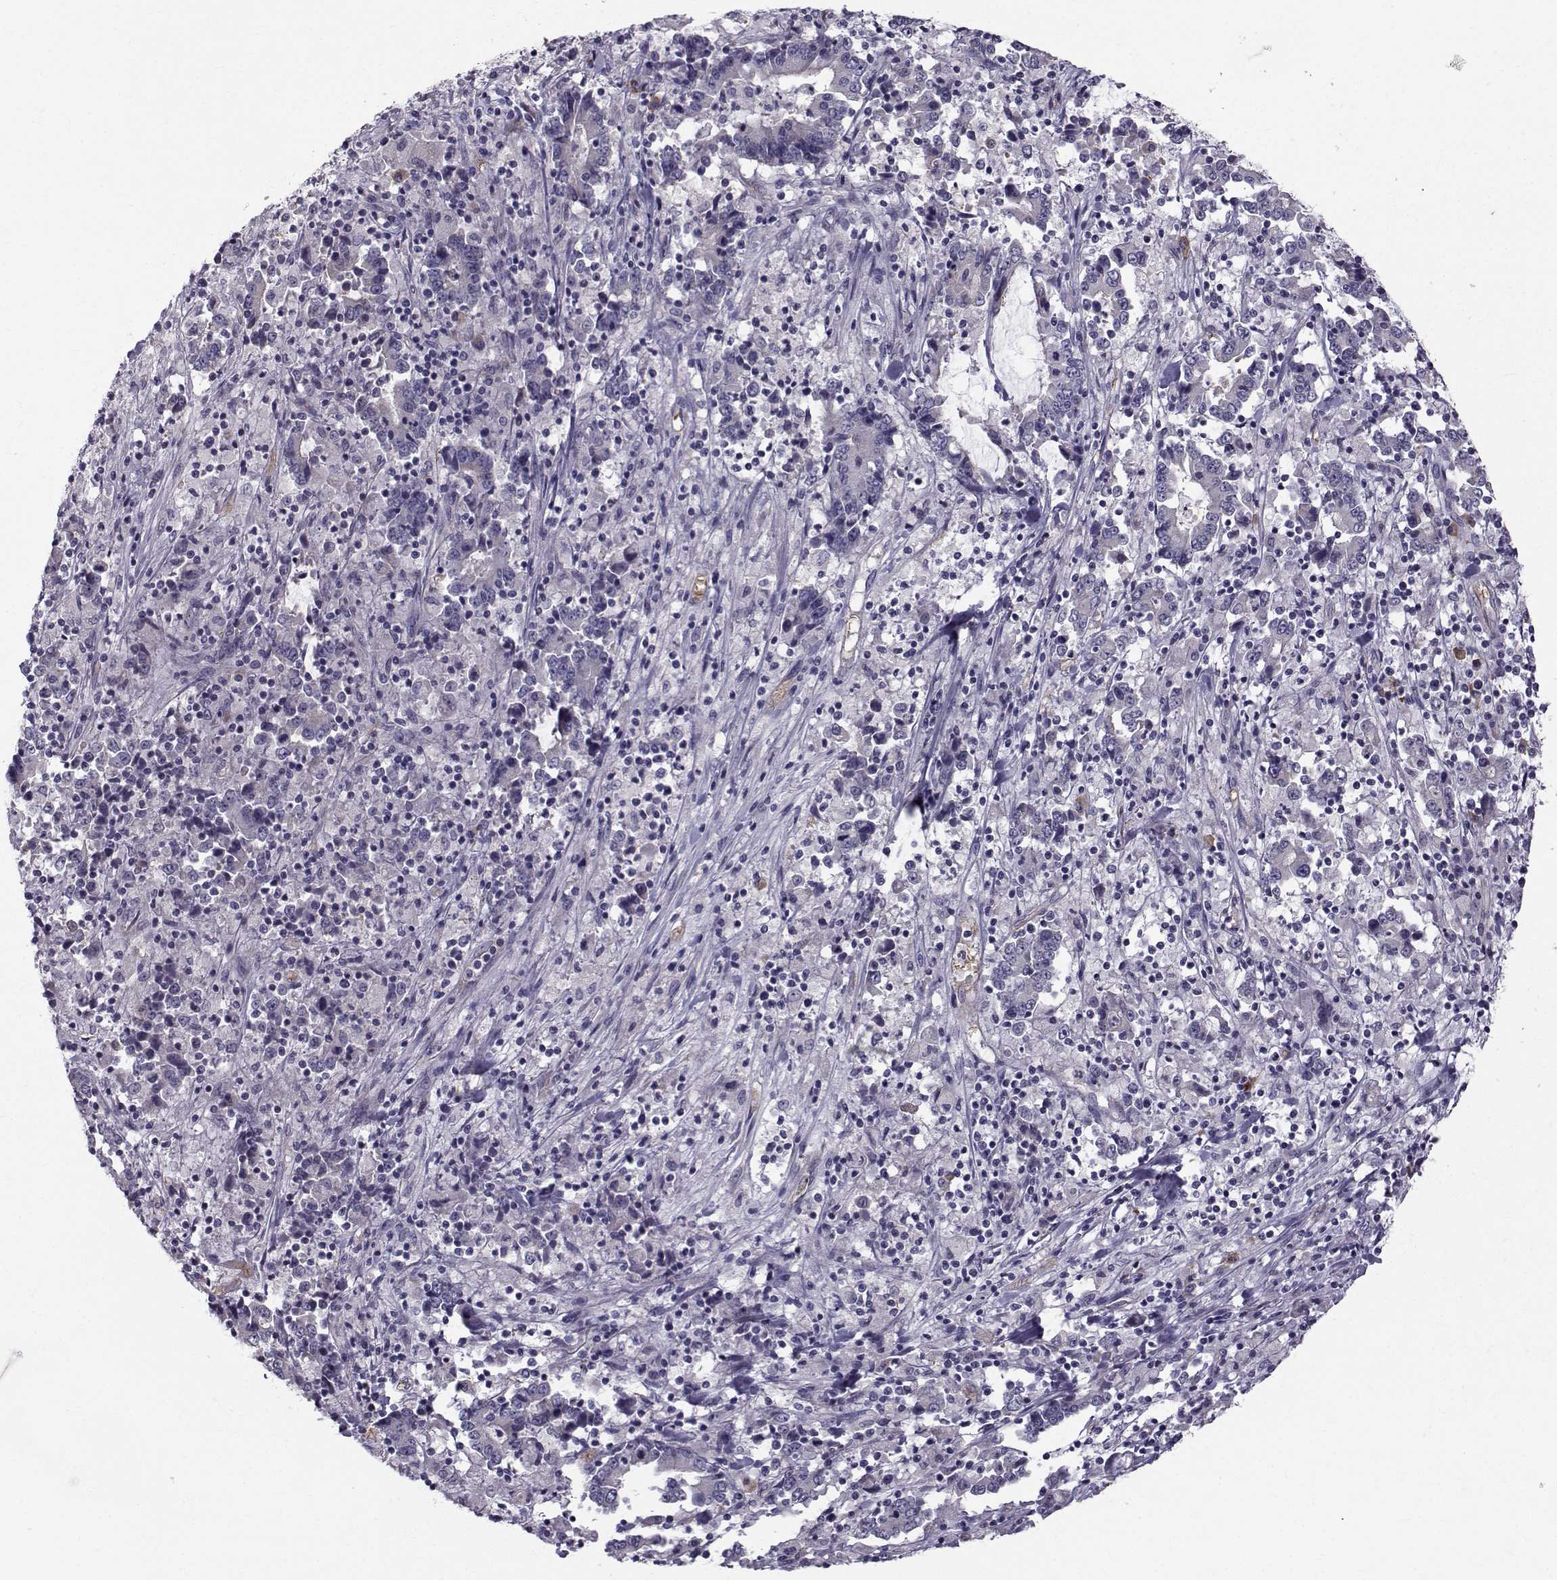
{"staining": {"intensity": "negative", "quantity": "none", "location": "none"}, "tissue": "stomach cancer", "cell_type": "Tumor cells", "image_type": "cancer", "snomed": [{"axis": "morphology", "description": "Adenocarcinoma, NOS"}, {"axis": "topography", "description": "Stomach, upper"}], "caption": "Tumor cells are negative for brown protein staining in stomach adenocarcinoma. The staining is performed using DAB brown chromogen with nuclei counter-stained in using hematoxylin.", "gene": "QPCT", "patient": {"sex": "male", "age": 68}}